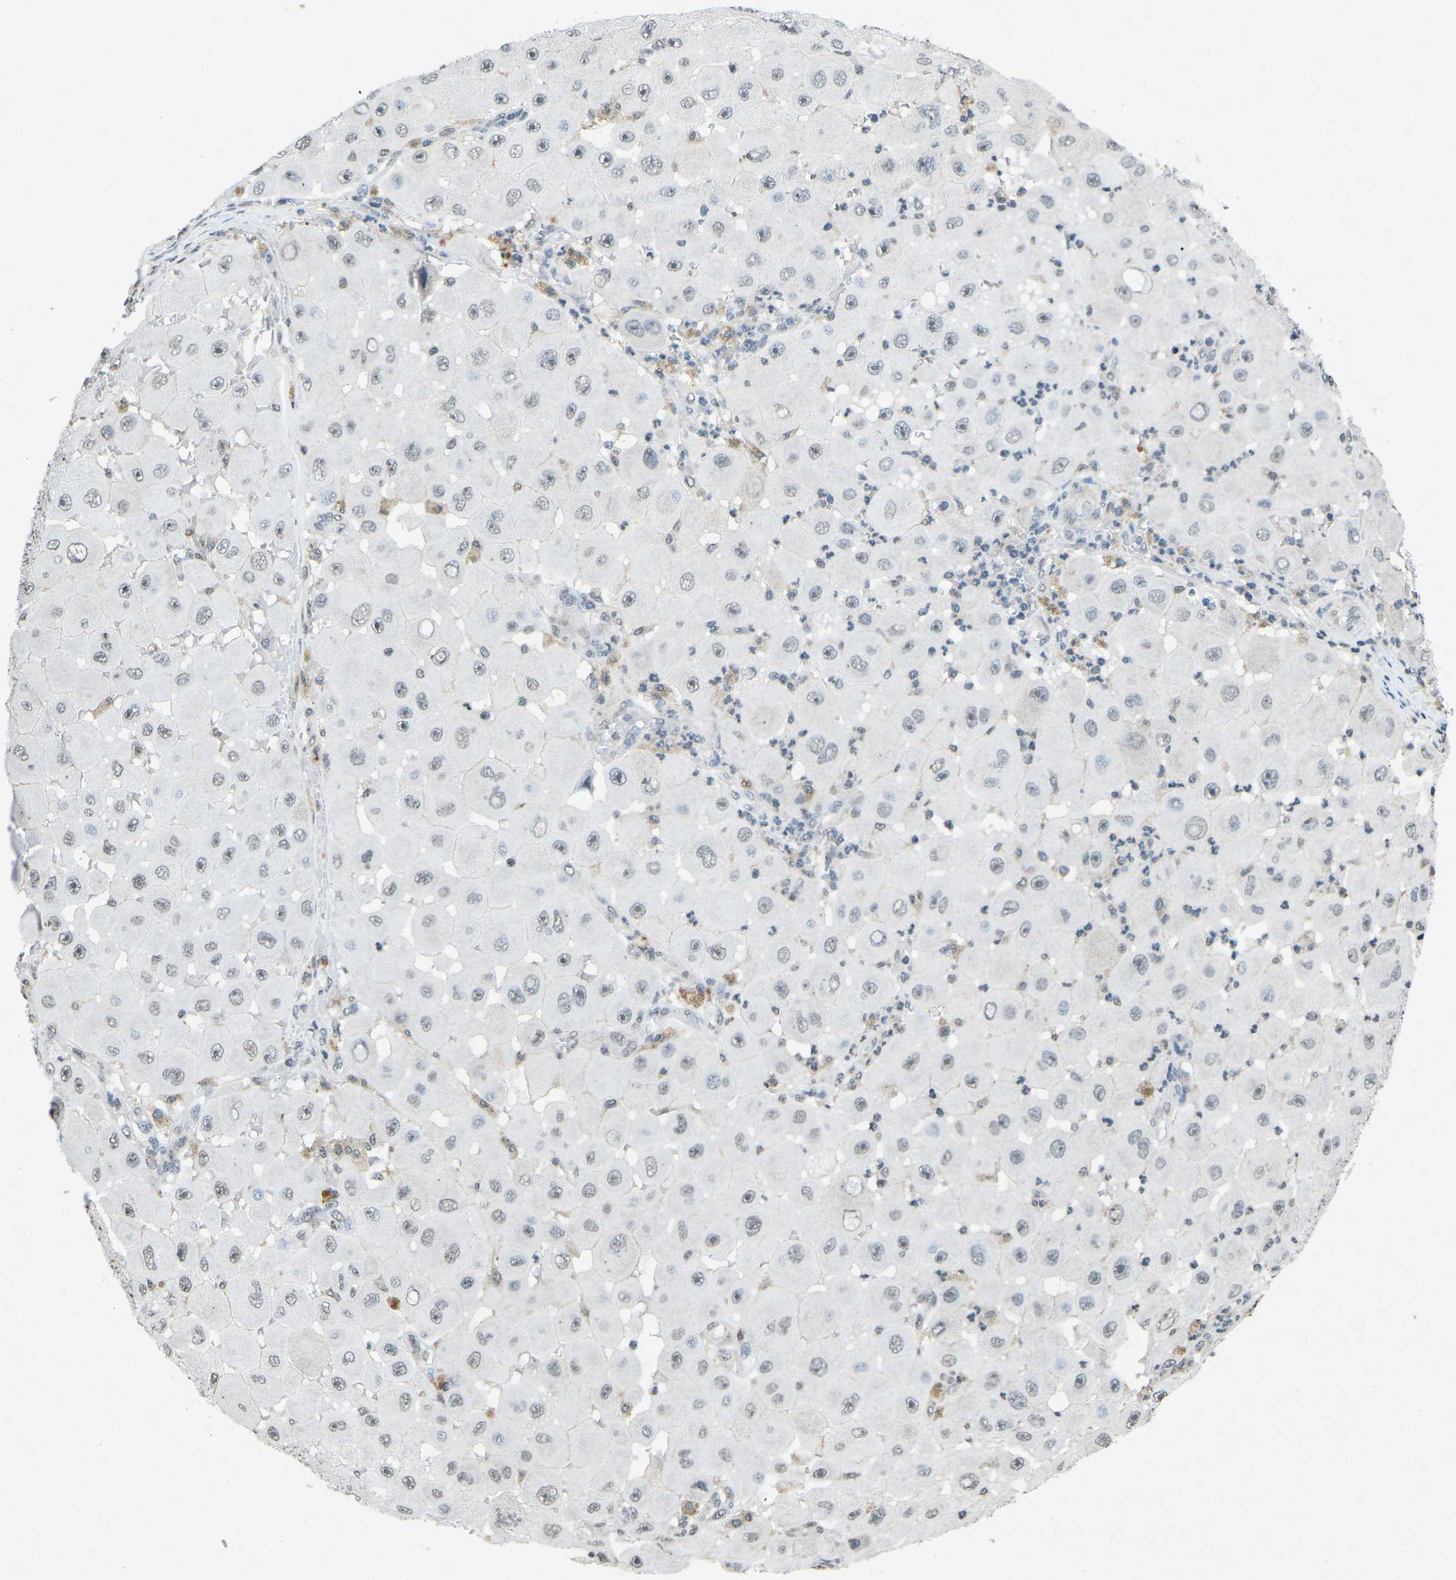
{"staining": {"intensity": "weak", "quantity": "25%-75%", "location": "nuclear"}, "tissue": "melanoma", "cell_type": "Tumor cells", "image_type": "cancer", "snomed": [{"axis": "morphology", "description": "Malignant melanoma, NOS"}, {"axis": "topography", "description": "Skin"}], "caption": "A brown stain shows weak nuclear expression of a protein in melanoma tumor cells.", "gene": "TFR2", "patient": {"sex": "female", "age": 81}}